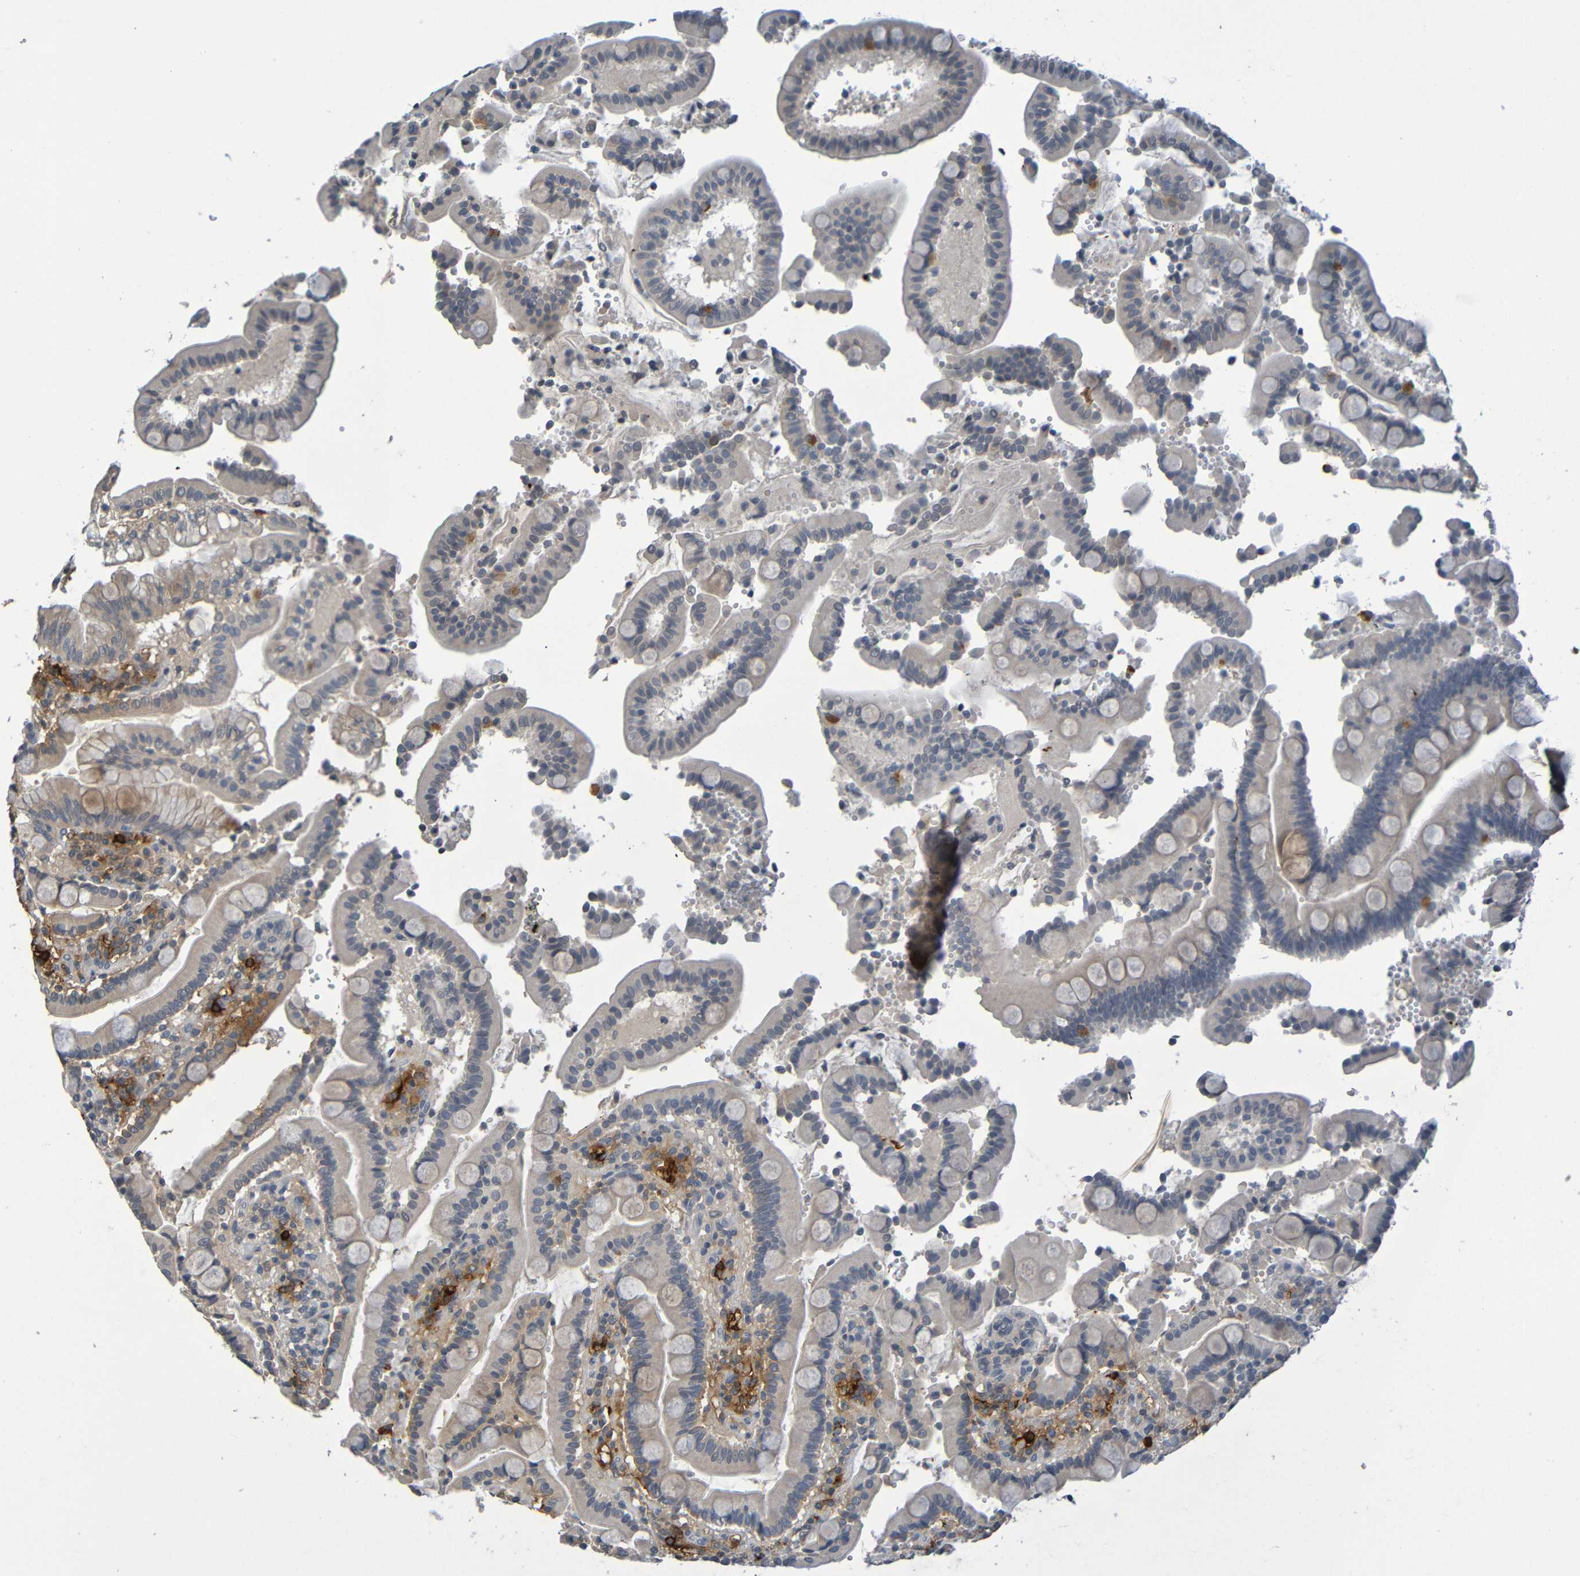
{"staining": {"intensity": "weak", "quantity": "25%-75%", "location": "cytoplasmic/membranous"}, "tissue": "duodenum", "cell_type": "Glandular cells", "image_type": "normal", "snomed": [{"axis": "morphology", "description": "Normal tissue, NOS"}, {"axis": "topography", "description": "Small intestine, NOS"}], "caption": "IHC image of normal duodenum: human duodenum stained using immunohistochemistry (IHC) demonstrates low levels of weak protein expression localized specifically in the cytoplasmic/membranous of glandular cells, appearing as a cytoplasmic/membranous brown color.", "gene": "C3AR1", "patient": {"sex": "female", "age": 71}}